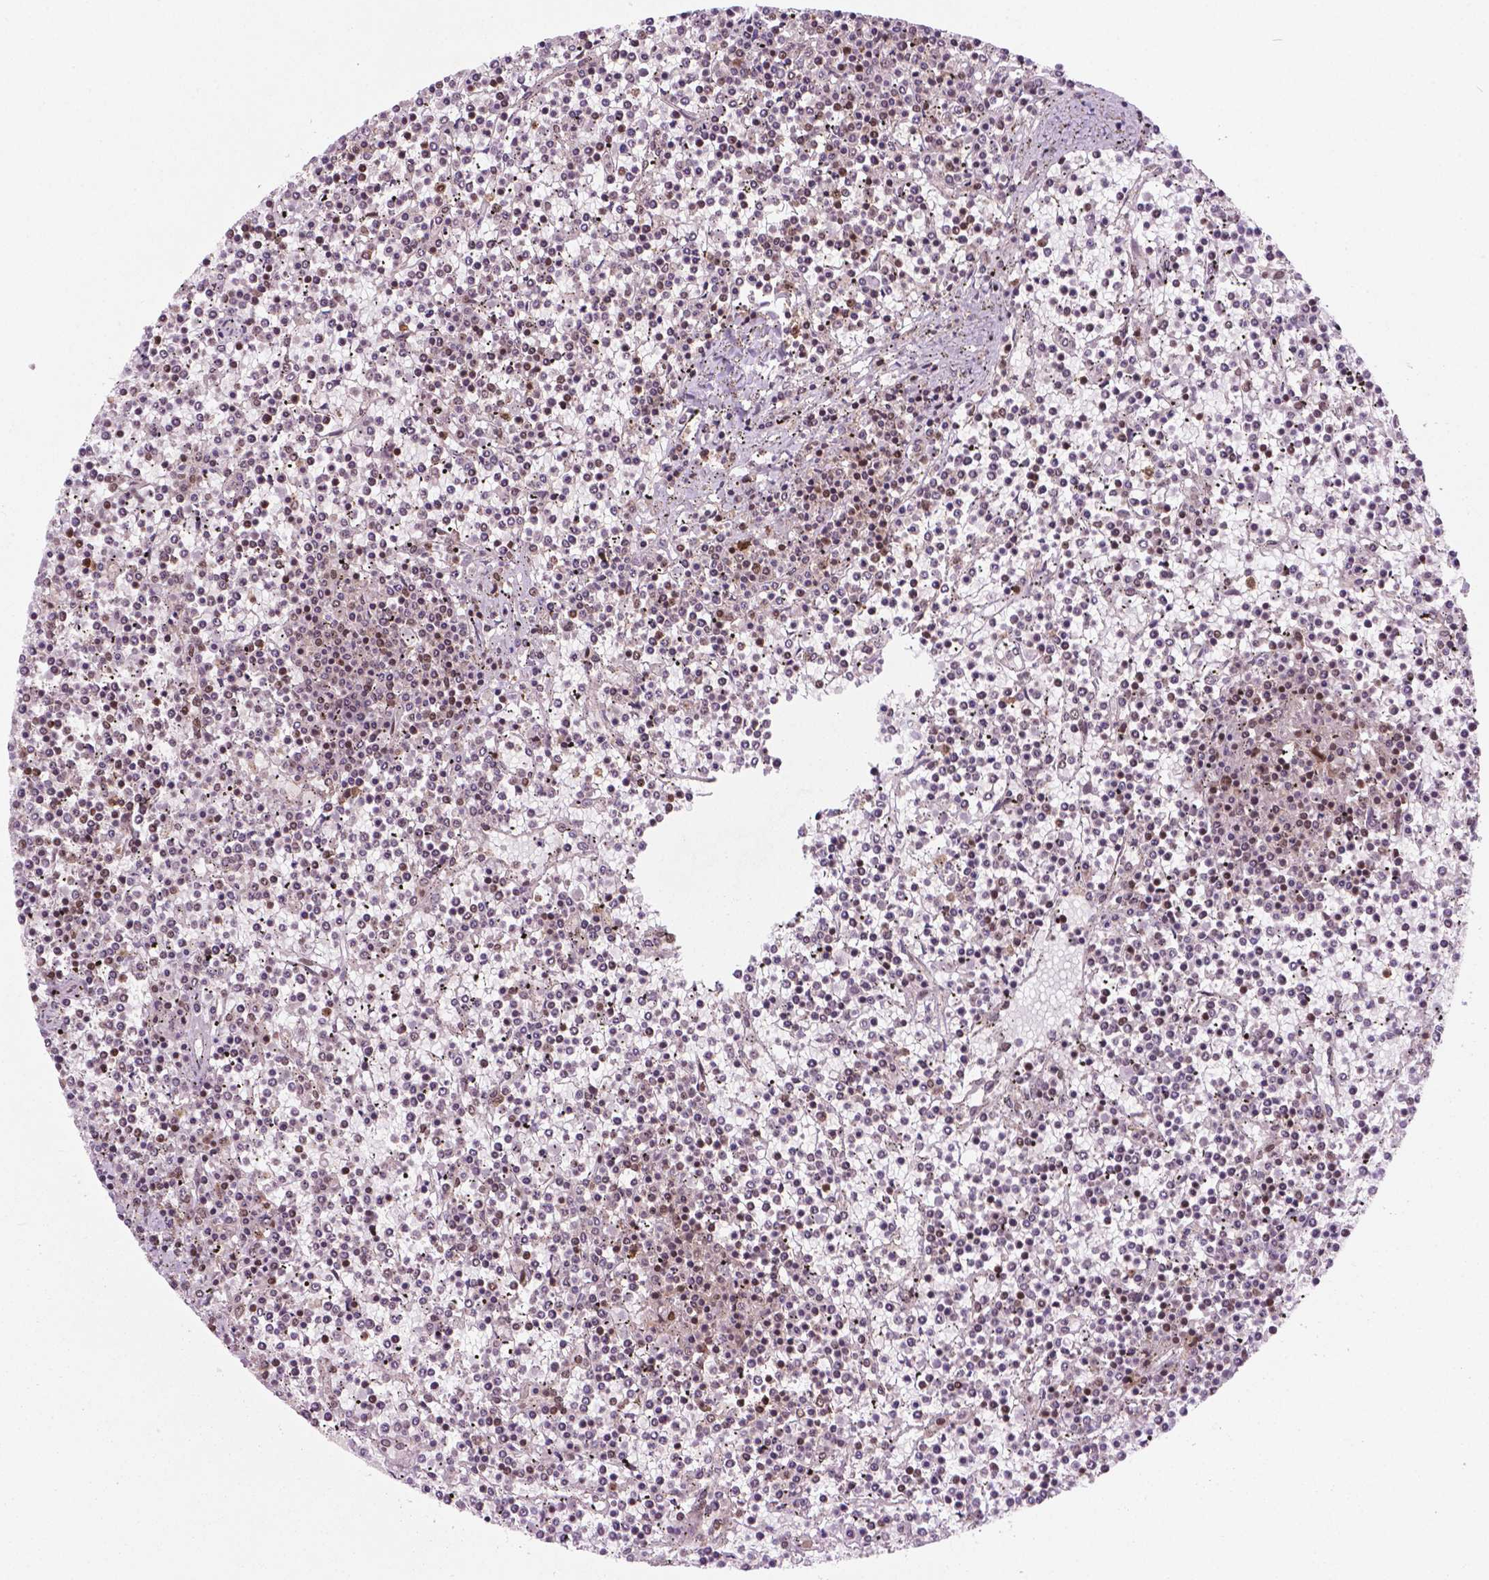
{"staining": {"intensity": "negative", "quantity": "none", "location": "none"}, "tissue": "lymphoma", "cell_type": "Tumor cells", "image_type": "cancer", "snomed": [{"axis": "morphology", "description": "Malignant lymphoma, non-Hodgkin's type, Low grade"}, {"axis": "topography", "description": "Spleen"}], "caption": "Immunohistochemistry micrograph of neoplastic tissue: human lymphoma stained with DAB demonstrates no significant protein positivity in tumor cells.", "gene": "SIRT6", "patient": {"sex": "female", "age": 19}}